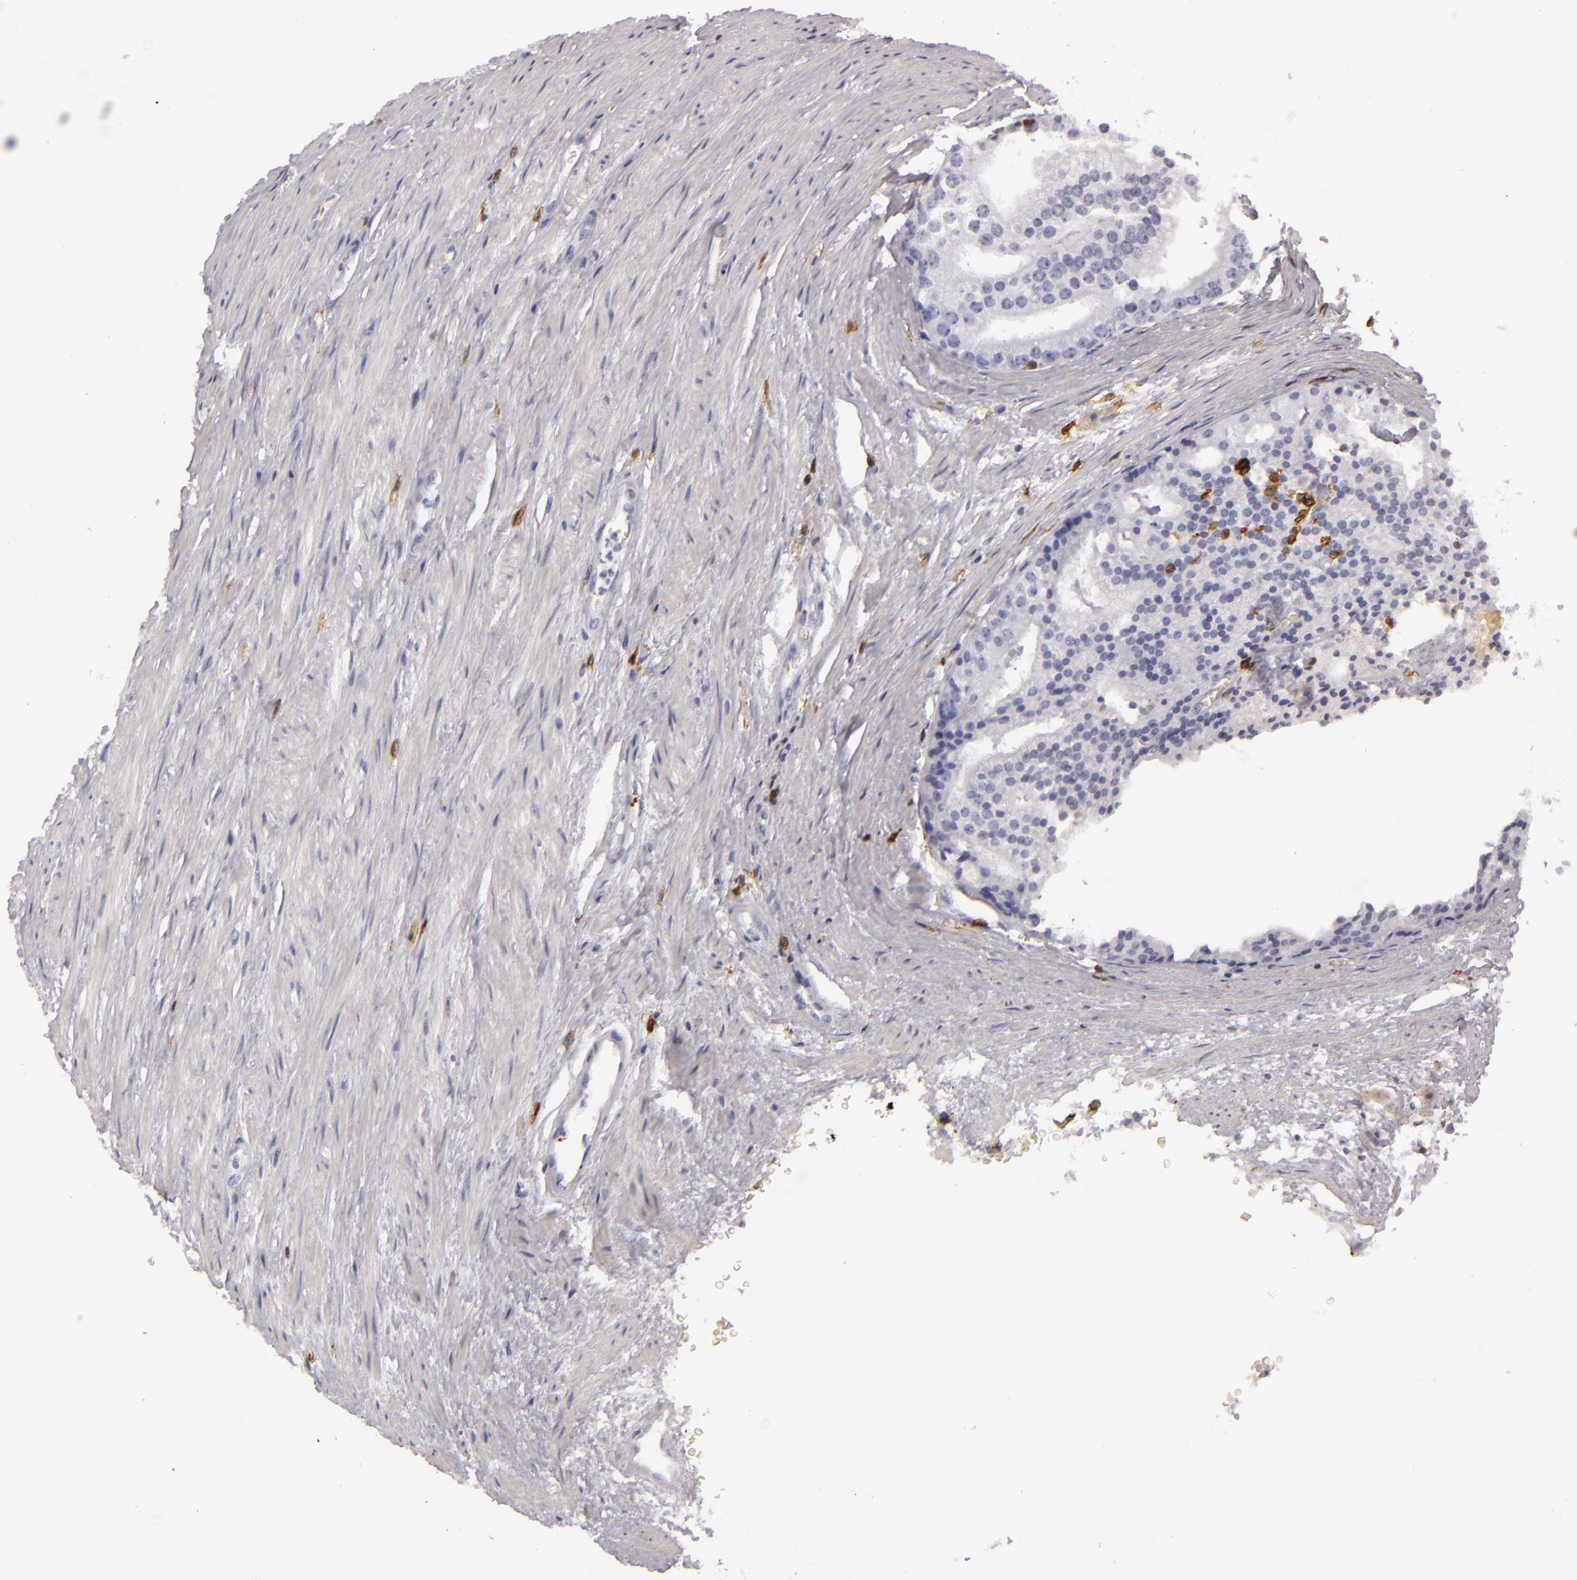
{"staining": {"intensity": "negative", "quantity": "none", "location": "none"}, "tissue": "prostate cancer", "cell_type": "Tumor cells", "image_type": "cancer", "snomed": [{"axis": "morphology", "description": "Adenocarcinoma, High grade"}, {"axis": "topography", "description": "Prostate"}], "caption": "An immunohistochemistry (IHC) micrograph of prostate high-grade adenocarcinoma is shown. There is no staining in tumor cells of prostate high-grade adenocarcinoma.", "gene": "LAT", "patient": {"sex": "male", "age": 56}}